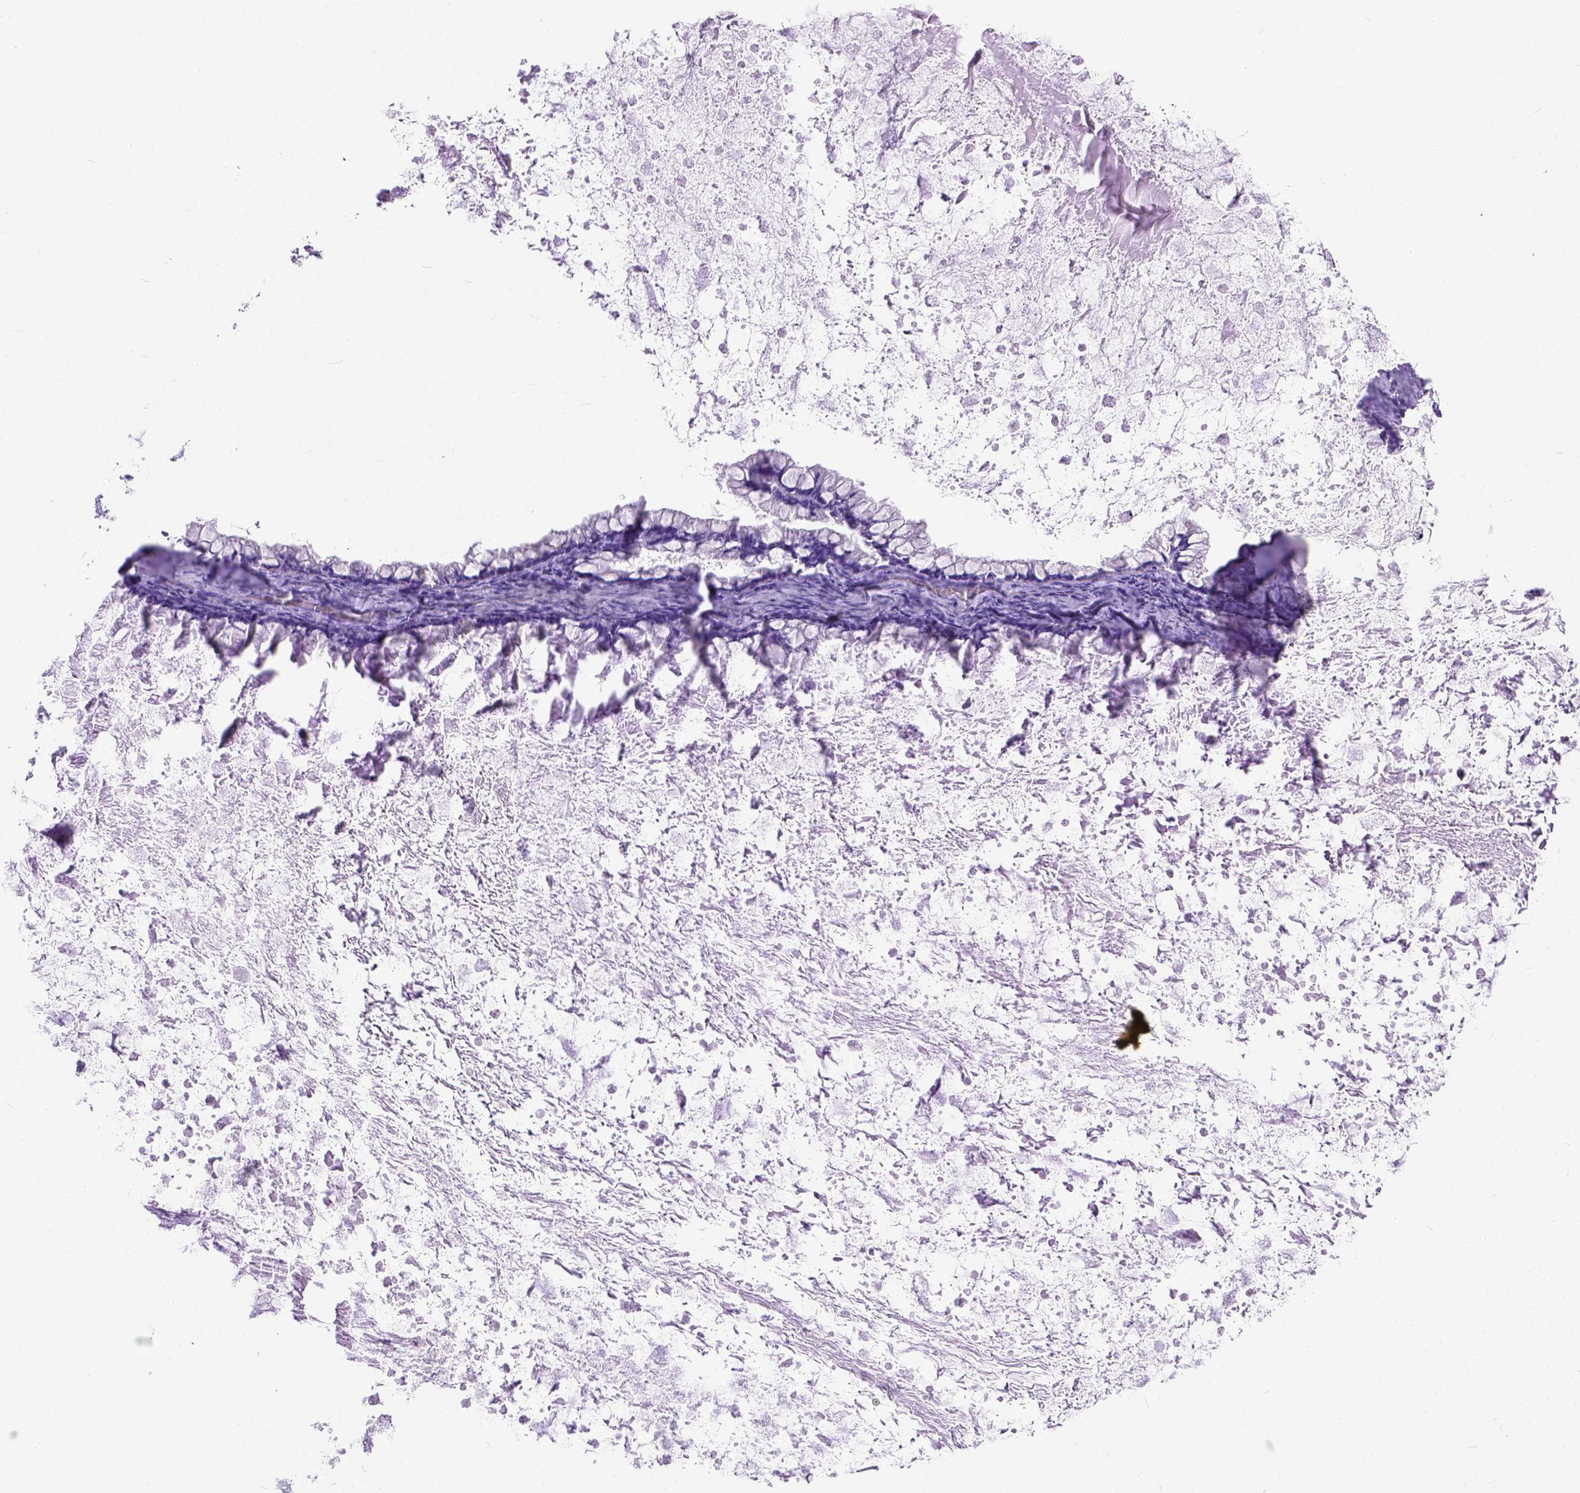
{"staining": {"intensity": "negative", "quantity": "none", "location": "none"}, "tissue": "ovarian cancer", "cell_type": "Tumor cells", "image_type": "cancer", "snomed": [{"axis": "morphology", "description": "Cystadenocarcinoma, mucinous, NOS"}, {"axis": "topography", "description": "Ovary"}], "caption": "The histopathology image reveals no staining of tumor cells in mucinous cystadenocarcinoma (ovarian). Brightfield microscopy of immunohistochemistry (IHC) stained with DAB (3,3'-diaminobenzidine) (brown) and hematoxylin (blue), captured at high magnification.", "gene": "ODAD3", "patient": {"sex": "female", "age": 67}}